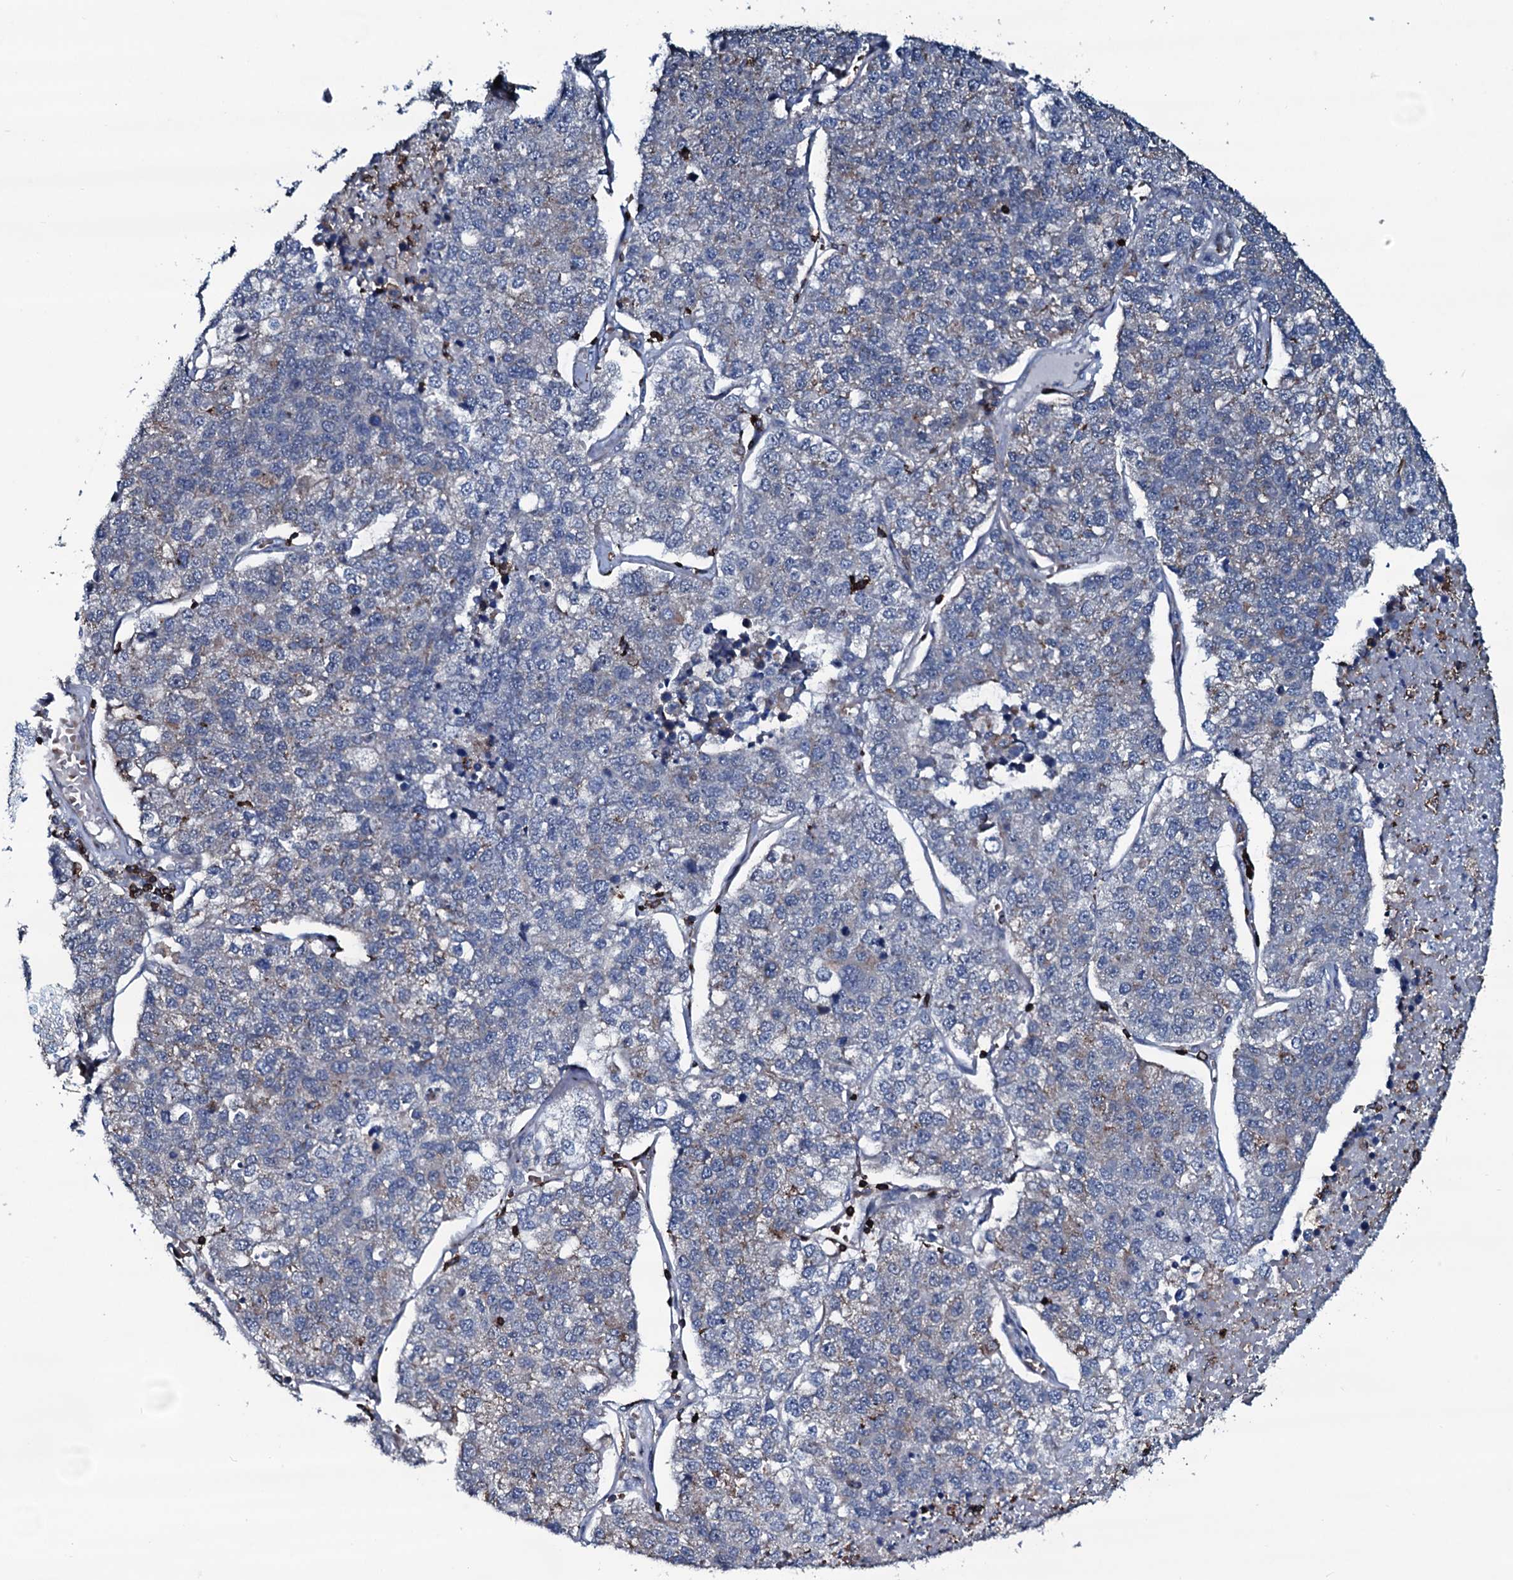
{"staining": {"intensity": "negative", "quantity": "none", "location": "none"}, "tissue": "lung cancer", "cell_type": "Tumor cells", "image_type": "cancer", "snomed": [{"axis": "morphology", "description": "Adenocarcinoma, NOS"}, {"axis": "topography", "description": "Lung"}], "caption": "Immunohistochemical staining of human adenocarcinoma (lung) demonstrates no significant positivity in tumor cells. The staining is performed using DAB brown chromogen with nuclei counter-stained in using hematoxylin.", "gene": "OGFOD2", "patient": {"sex": "male", "age": 49}}